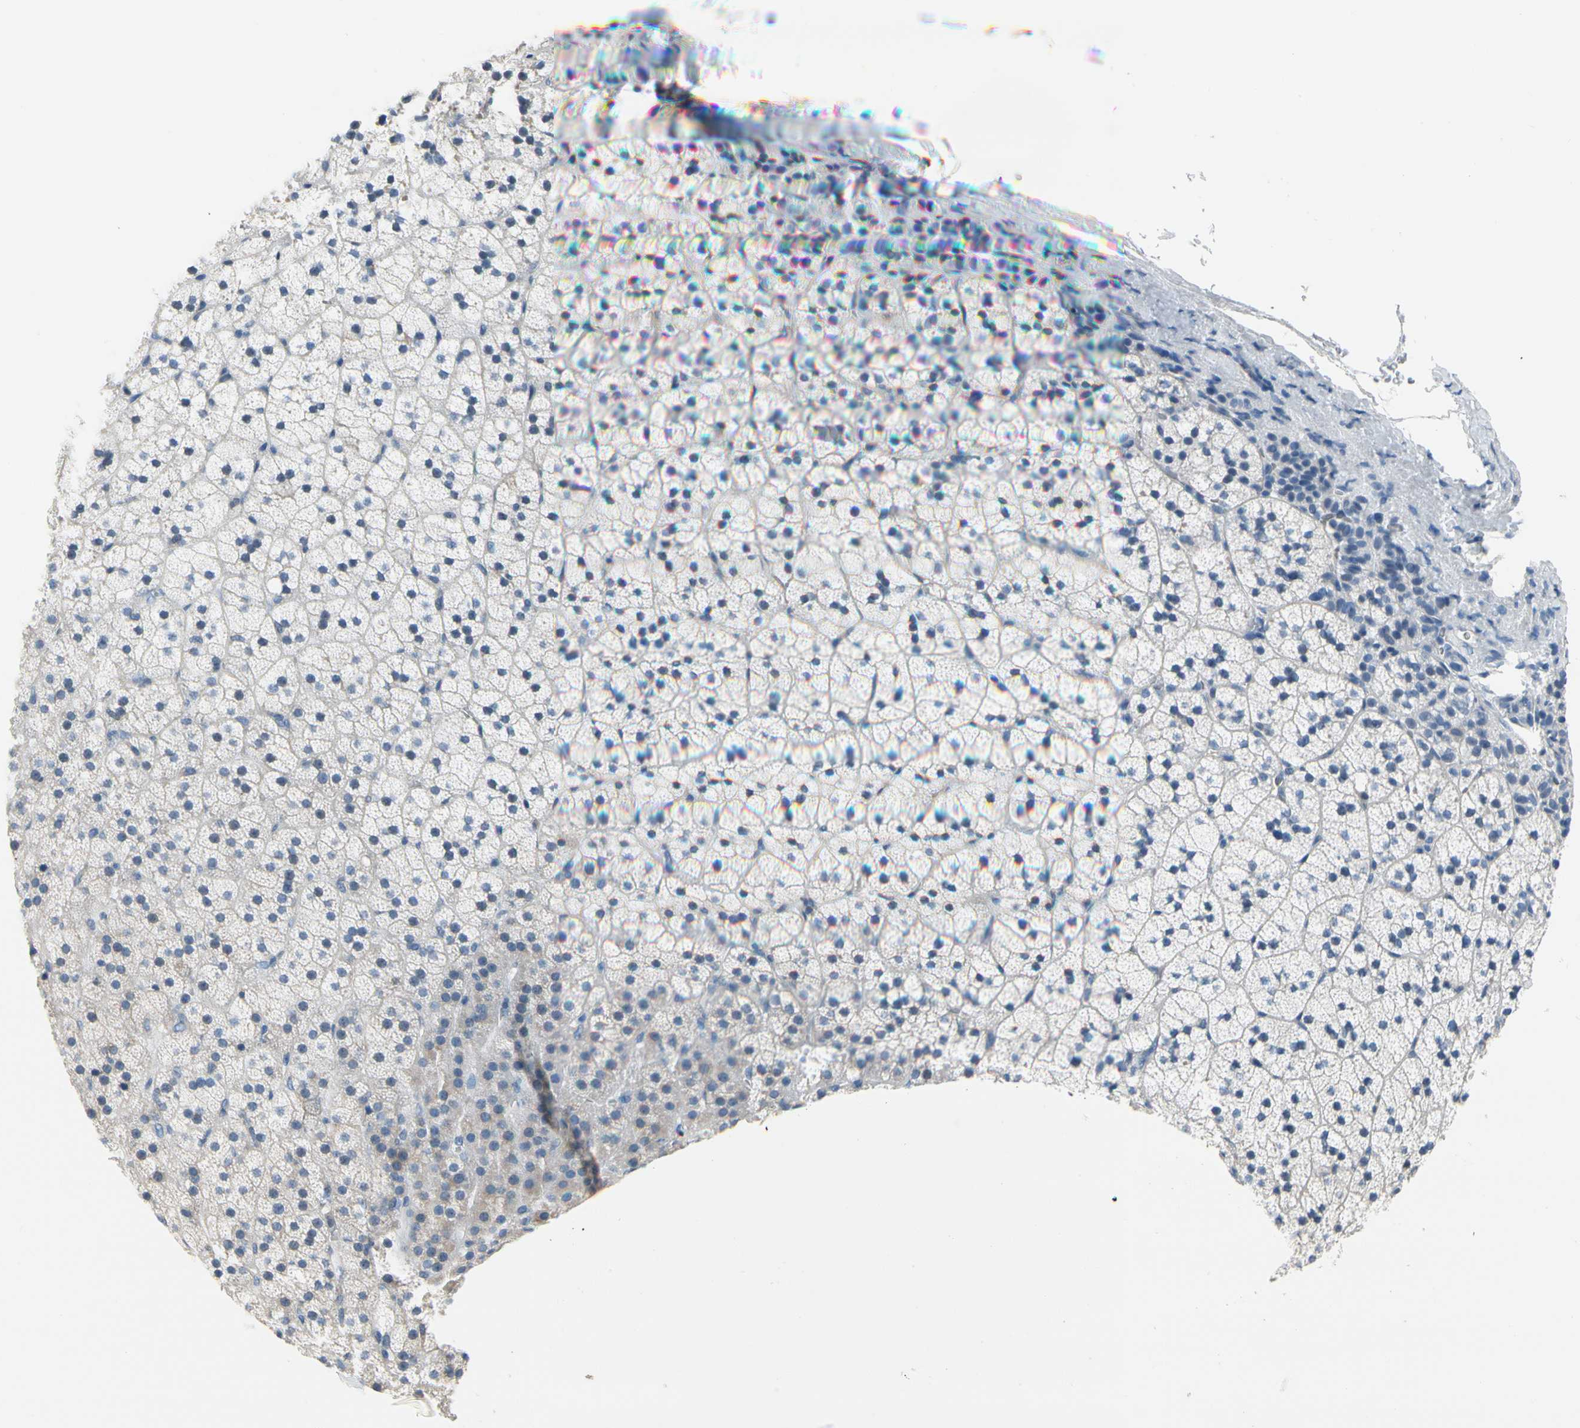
{"staining": {"intensity": "negative", "quantity": "none", "location": "none"}, "tissue": "adrenal gland", "cell_type": "Glandular cells", "image_type": "normal", "snomed": [{"axis": "morphology", "description": "Normal tissue, NOS"}, {"axis": "topography", "description": "Adrenal gland"}], "caption": "This micrograph is of unremarkable adrenal gland stained with immunohistochemistry to label a protein in brown with the nuclei are counter-stained blue. There is no positivity in glandular cells.", "gene": "MUC5B", "patient": {"sex": "male", "age": 35}}